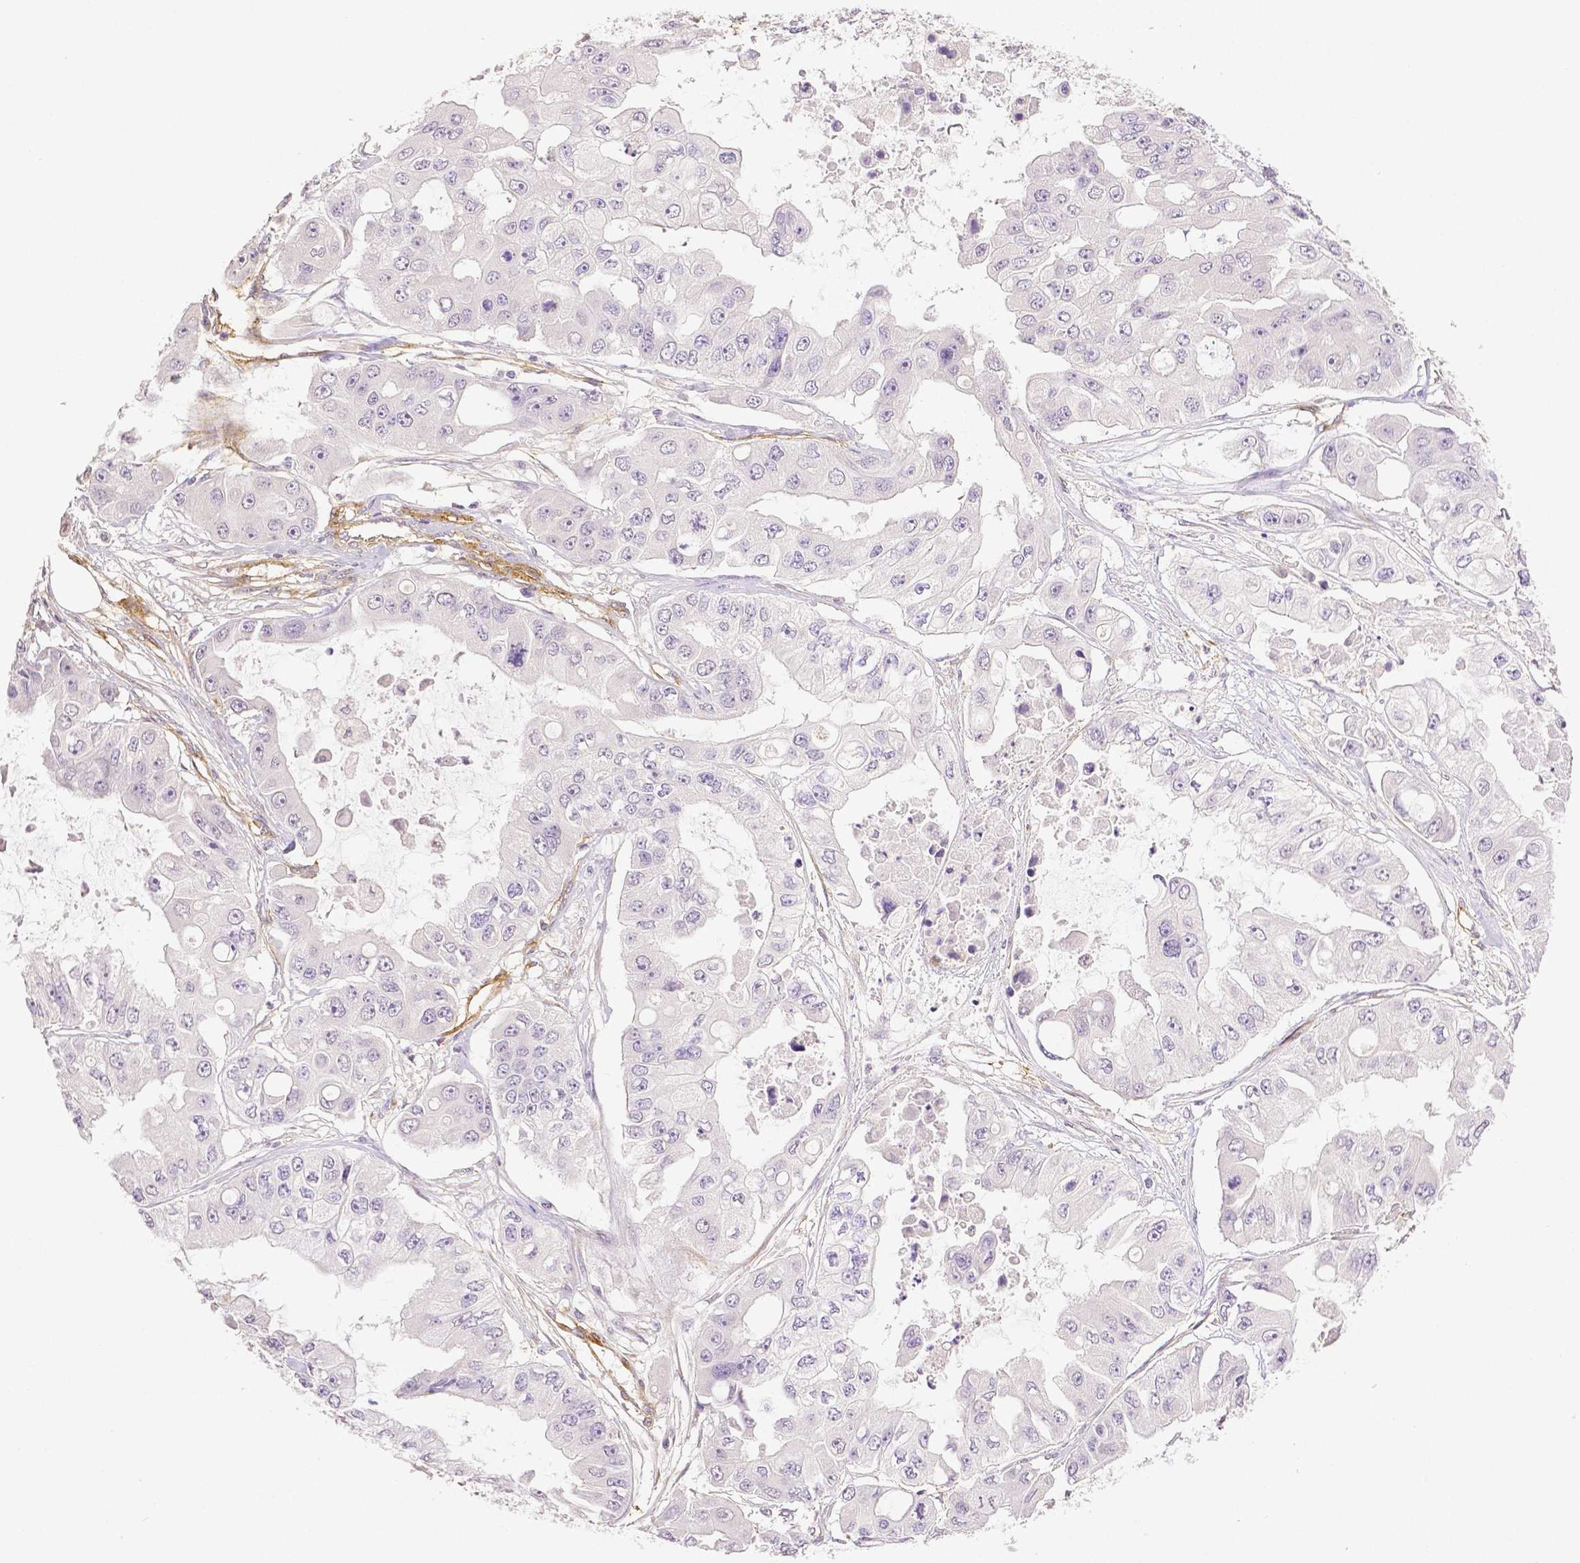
{"staining": {"intensity": "negative", "quantity": "none", "location": "none"}, "tissue": "ovarian cancer", "cell_type": "Tumor cells", "image_type": "cancer", "snomed": [{"axis": "morphology", "description": "Cystadenocarcinoma, serous, NOS"}, {"axis": "topography", "description": "Ovary"}], "caption": "A high-resolution photomicrograph shows immunohistochemistry staining of ovarian cancer (serous cystadenocarcinoma), which exhibits no significant expression in tumor cells.", "gene": "THY1", "patient": {"sex": "female", "age": 56}}